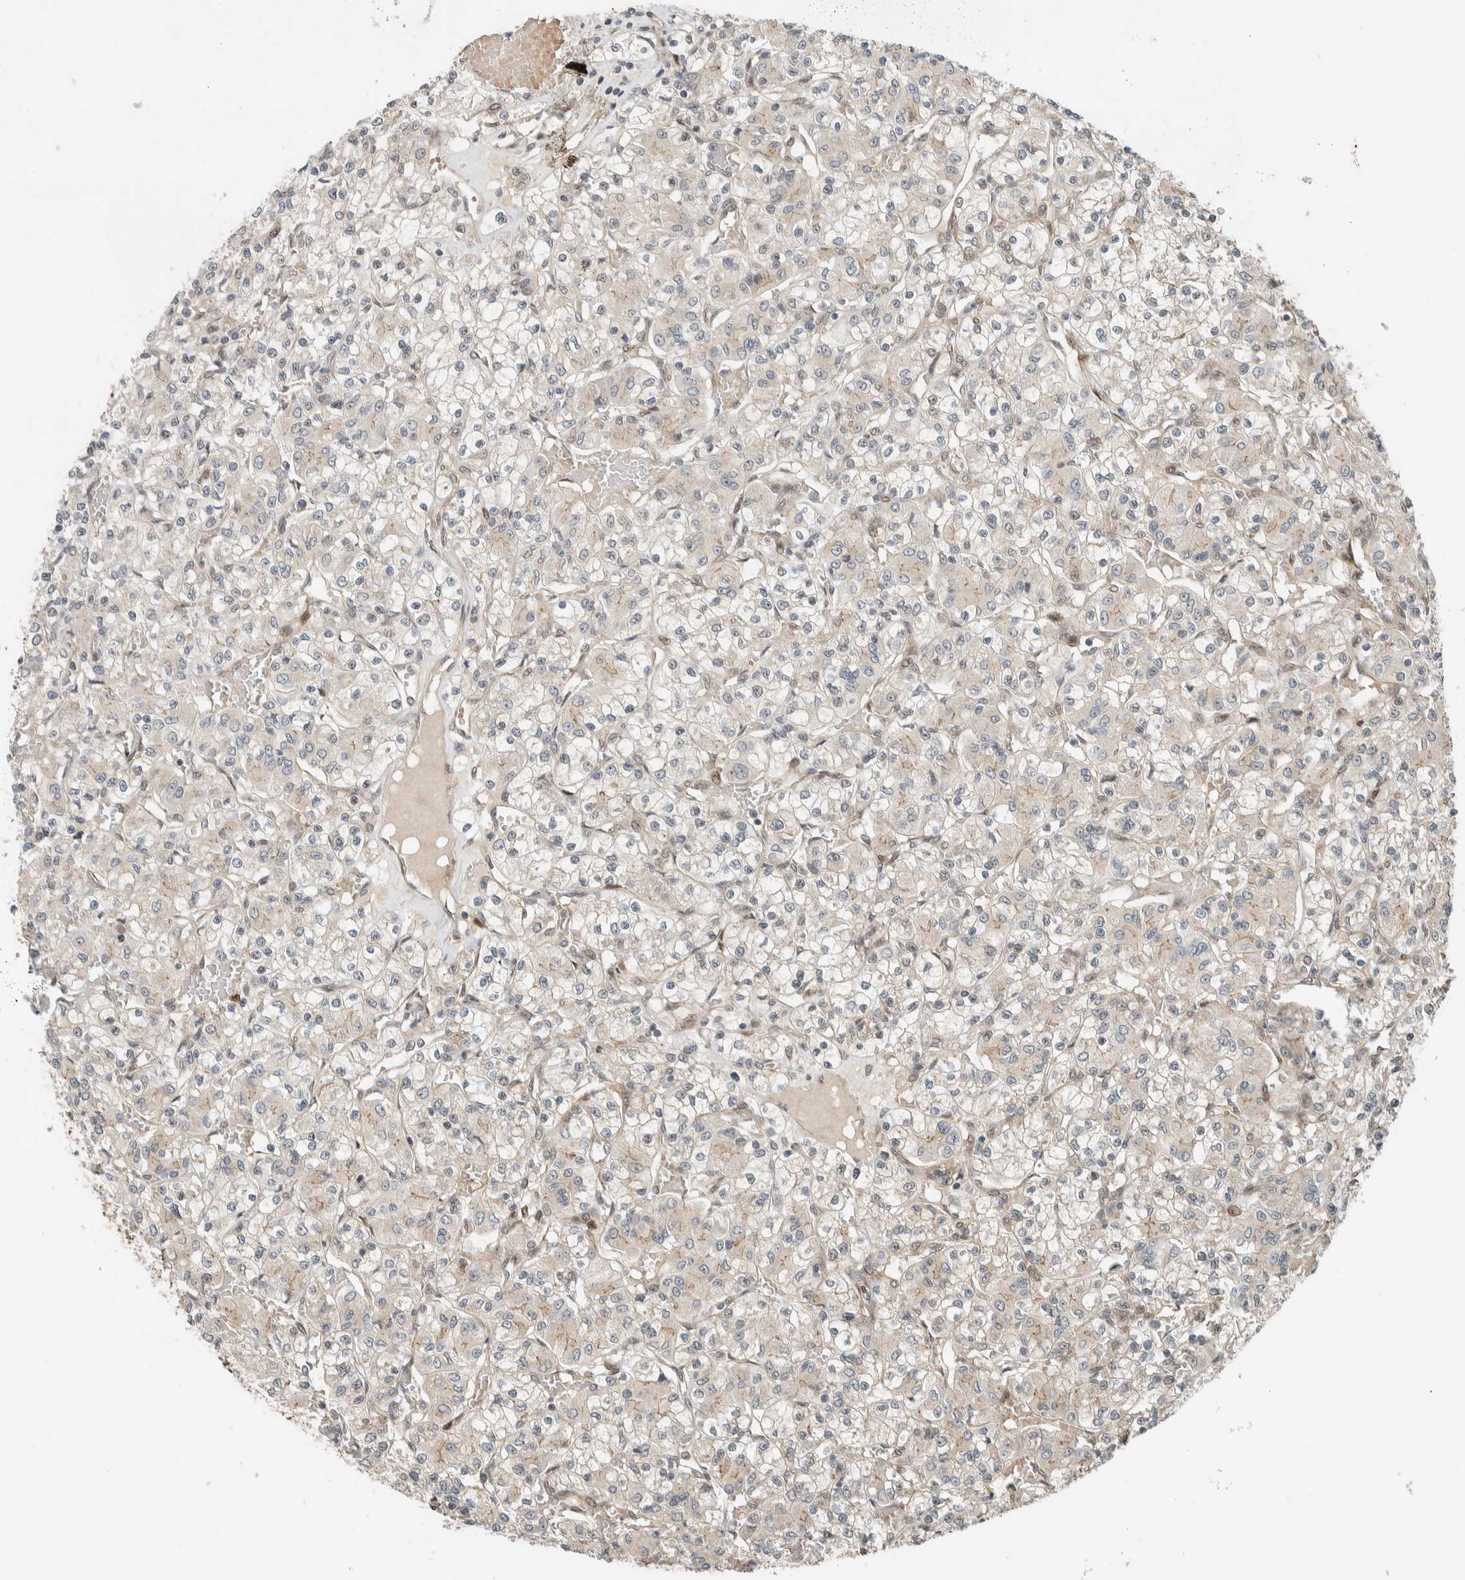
{"staining": {"intensity": "negative", "quantity": "none", "location": "none"}, "tissue": "renal cancer", "cell_type": "Tumor cells", "image_type": "cancer", "snomed": [{"axis": "morphology", "description": "Adenocarcinoma, NOS"}, {"axis": "topography", "description": "Kidney"}], "caption": "A histopathology image of renal adenocarcinoma stained for a protein shows no brown staining in tumor cells.", "gene": "STXBP4", "patient": {"sex": "female", "age": 59}}